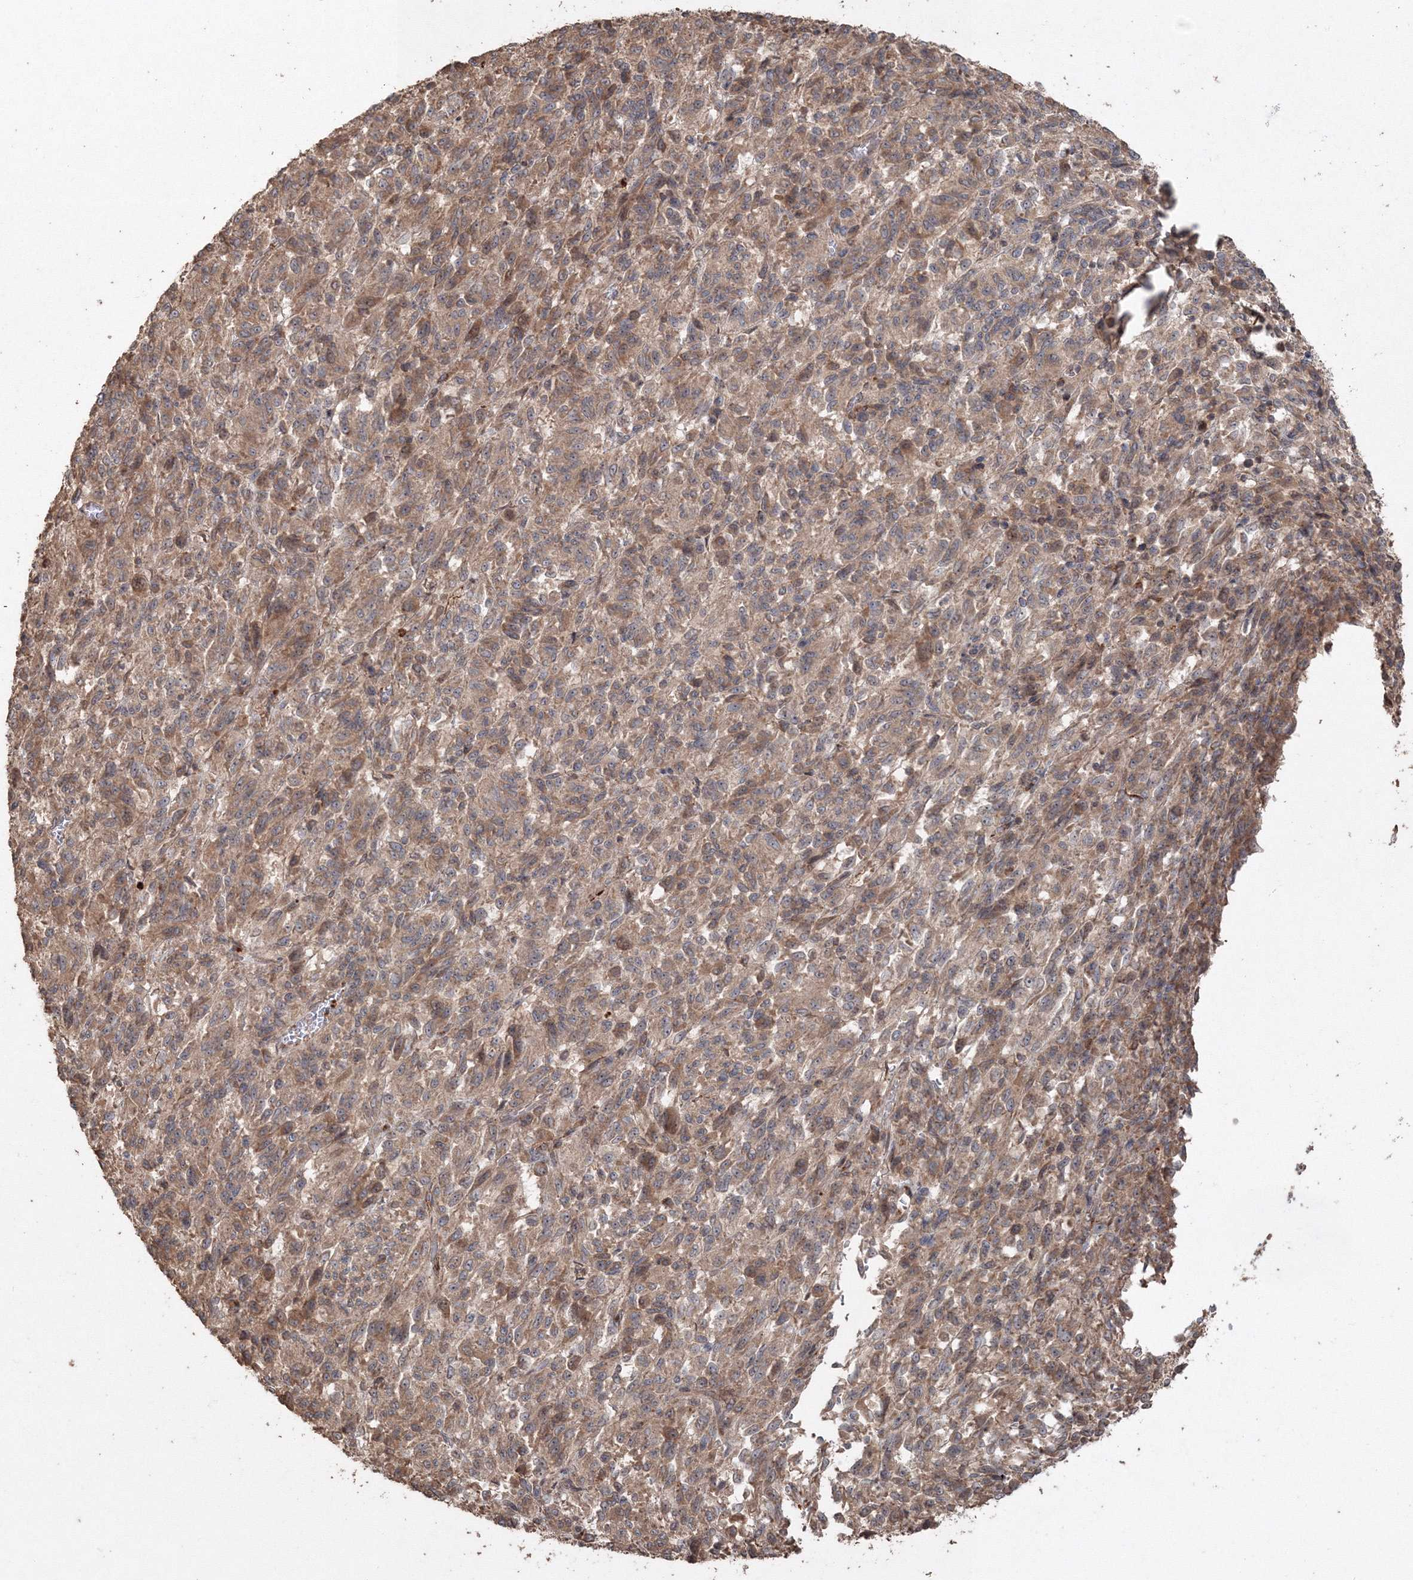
{"staining": {"intensity": "weak", "quantity": ">75%", "location": "cytoplasmic/membranous"}, "tissue": "melanoma", "cell_type": "Tumor cells", "image_type": "cancer", "snomed": [{"axis": "morphology", "description": "Malignant melanoma, Metastatic site"}, {"axis": "topography", "description": "Lung"}], "caption": "This image demonstrates immunohistochemistry staining of human malignant melanoma (metastatic site), with low weak cytoplasmic/membranous expression in about >75% of tumor cells.", "gene": "ANAPC16", "patient": {"sex": "male", "age": 64}}